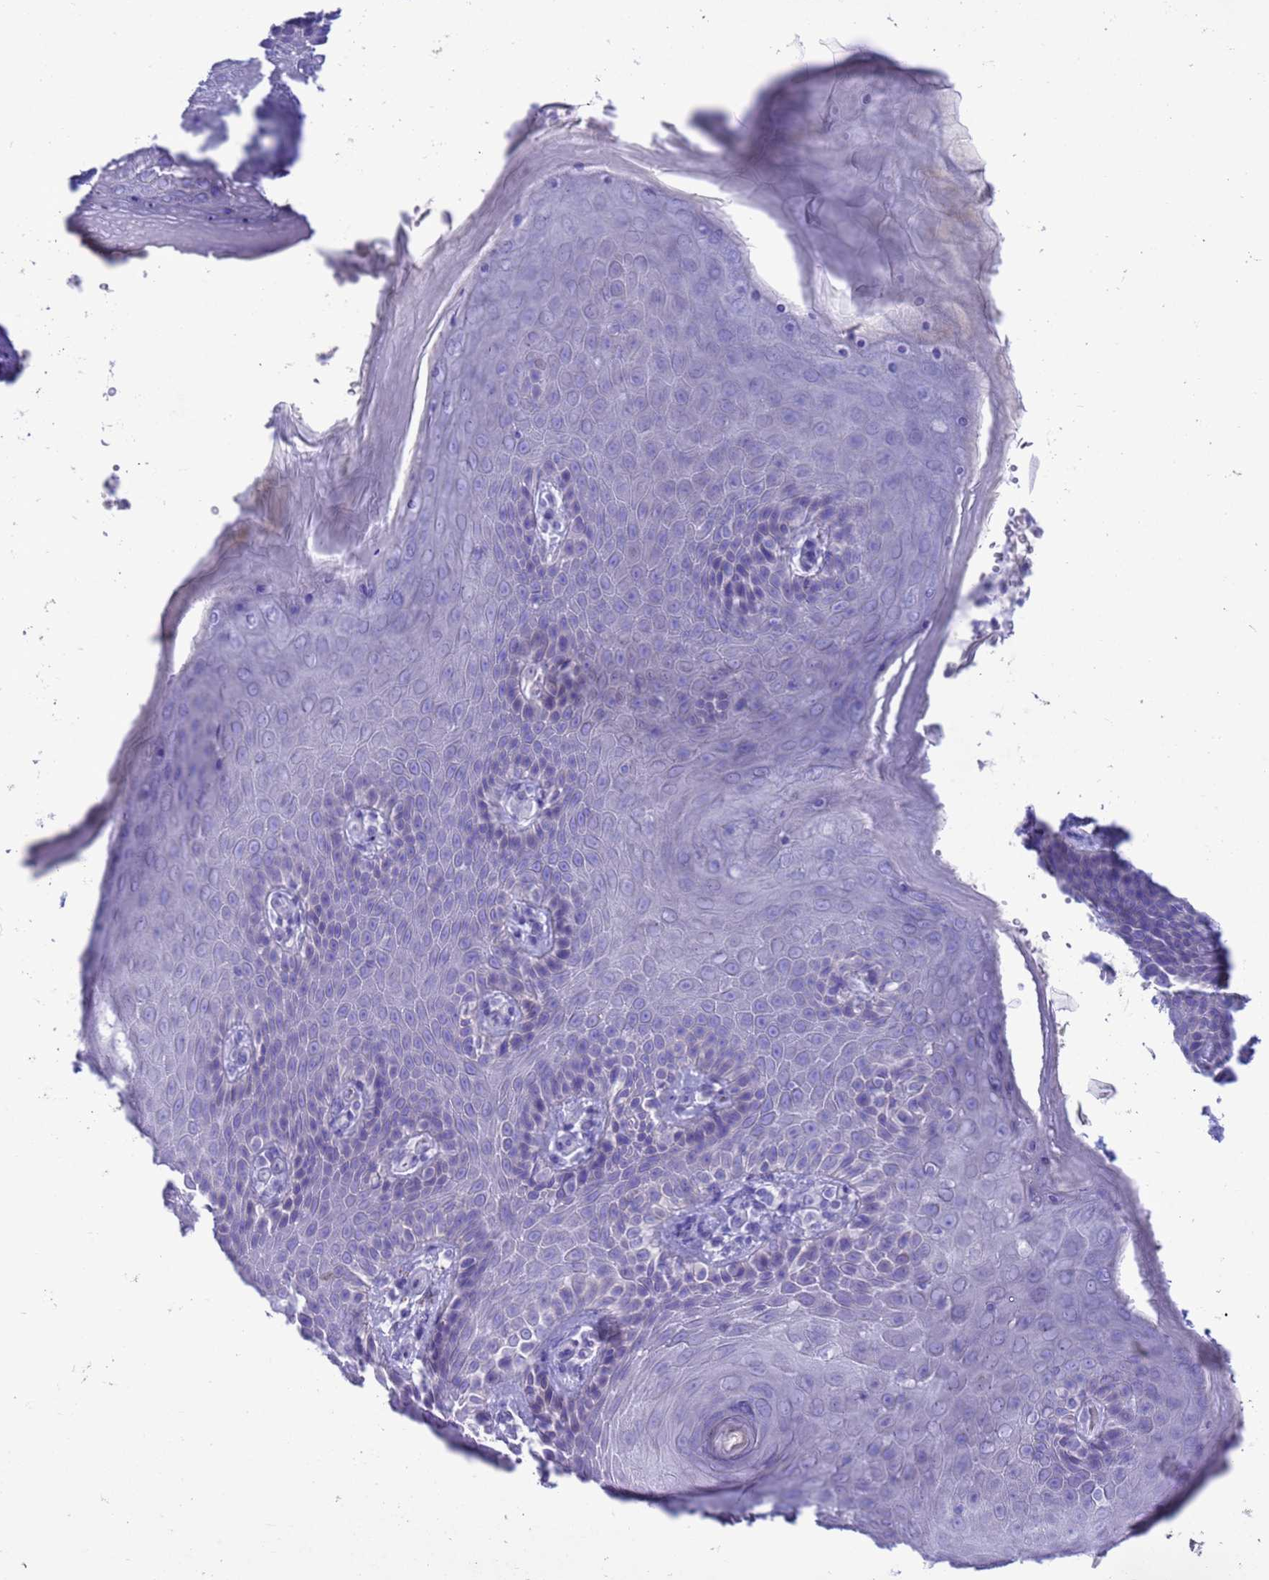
{"staining": {"intensity": "negative", "quantity": "none", "location": "none"}, "tissue": "skin", "cell_type": "Epidermal cells", "image_type": "normal", "snomed": [{"axis": "morphology", "description": "Normal tissue, NOS"}, {"axis": "topography", "description": "Anal"}], "caption": "Skin stained for a protein using IHC shows no staining epidermal cells.", "gene": "GSTM1", "patient": {"sex": "female", "age": 89}}